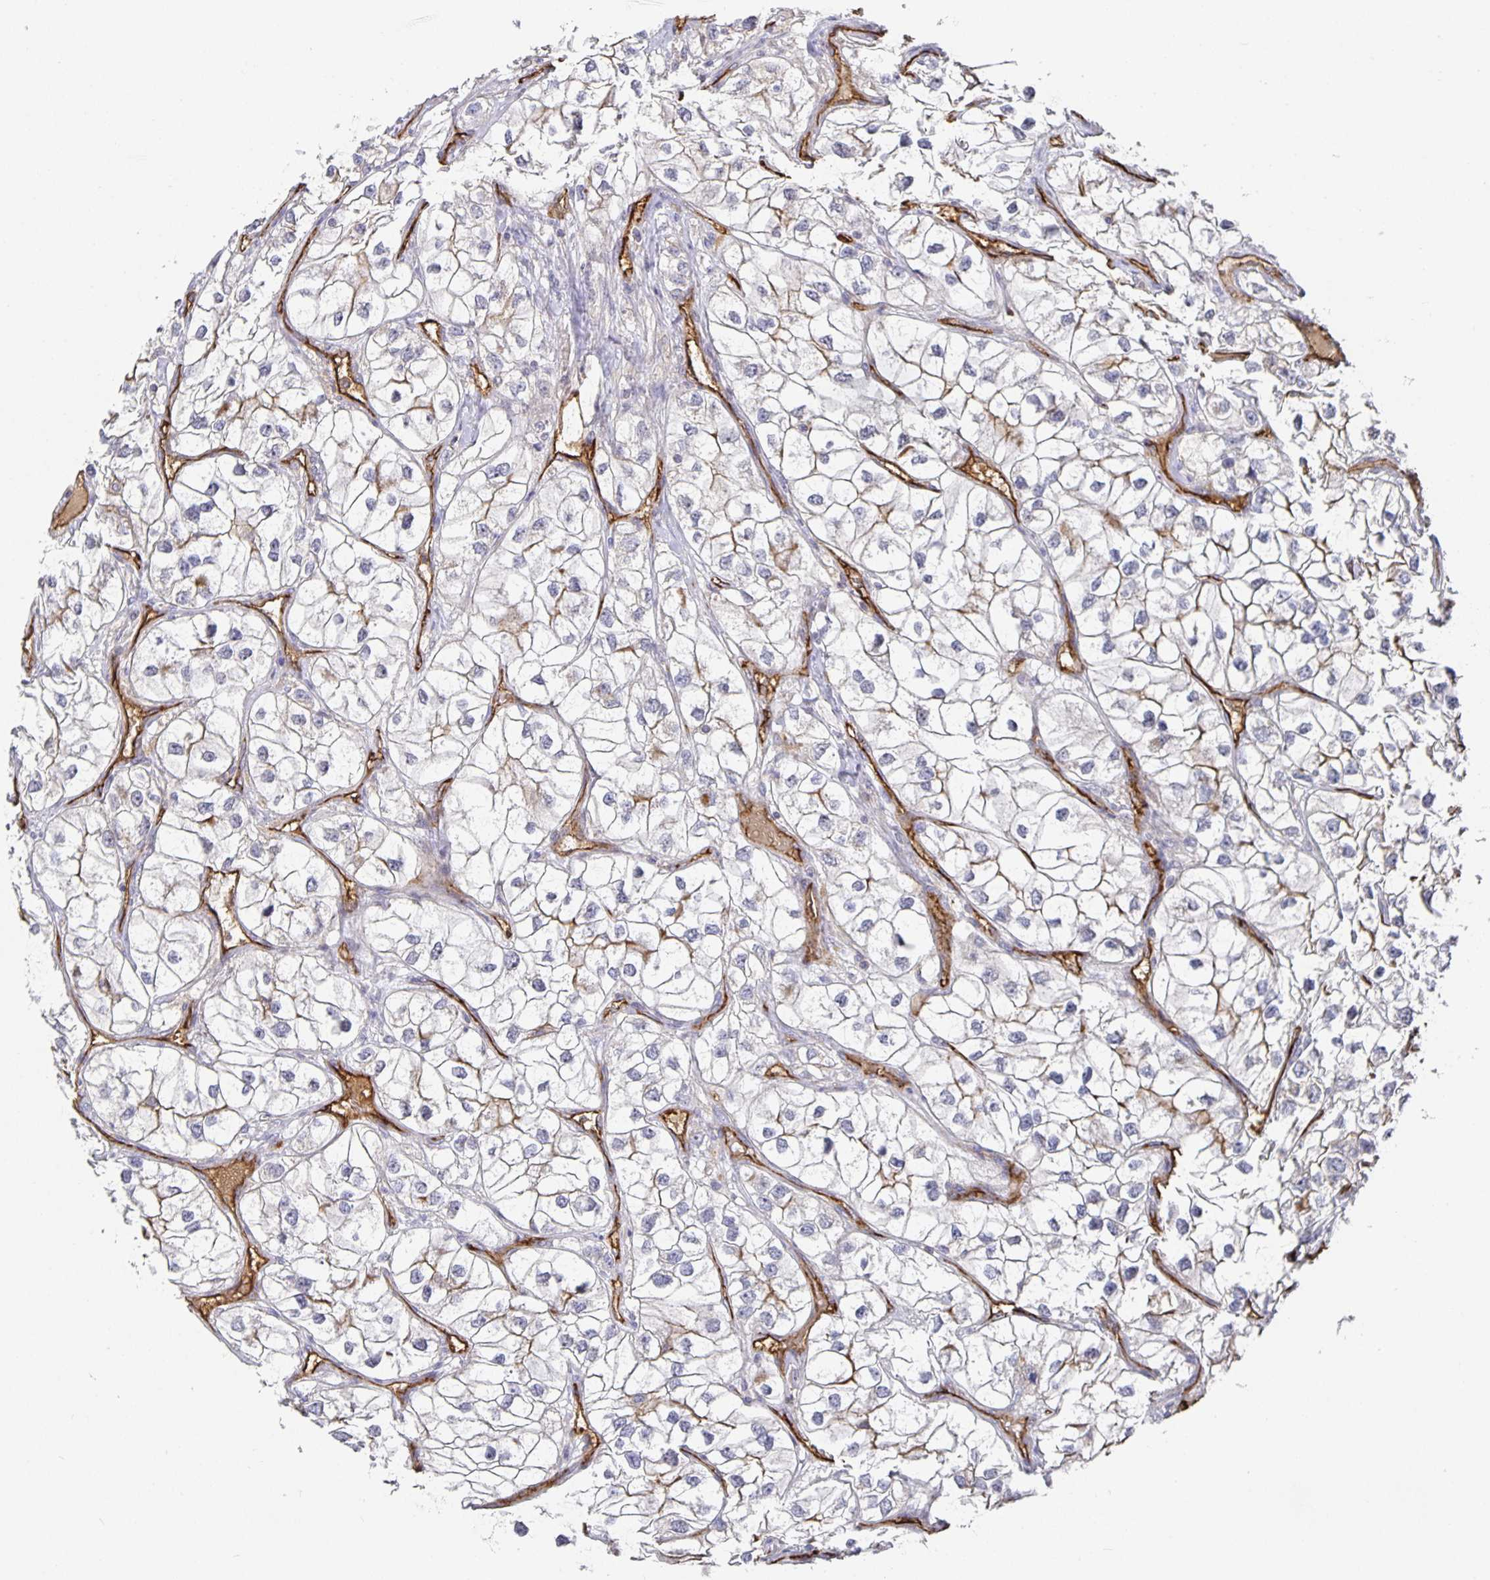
{"staining": {"intensity": "negative", "quantity": "none", "location": "none"}, "tissue": "renal cancer", "cell_type": "Tumor cells", "image_type": "cancer", "snomed": [{"axis": "morphology", "description": "Adenocarcinoma, NOS"}, {"axis": "topography", "description": "Kidney"}], "caption": "IHC of adenocarcinoma (renal) reveals no expression in tumor cells.", "gene": "PODXL", "patient": {"sex": "male", "age": 59}}